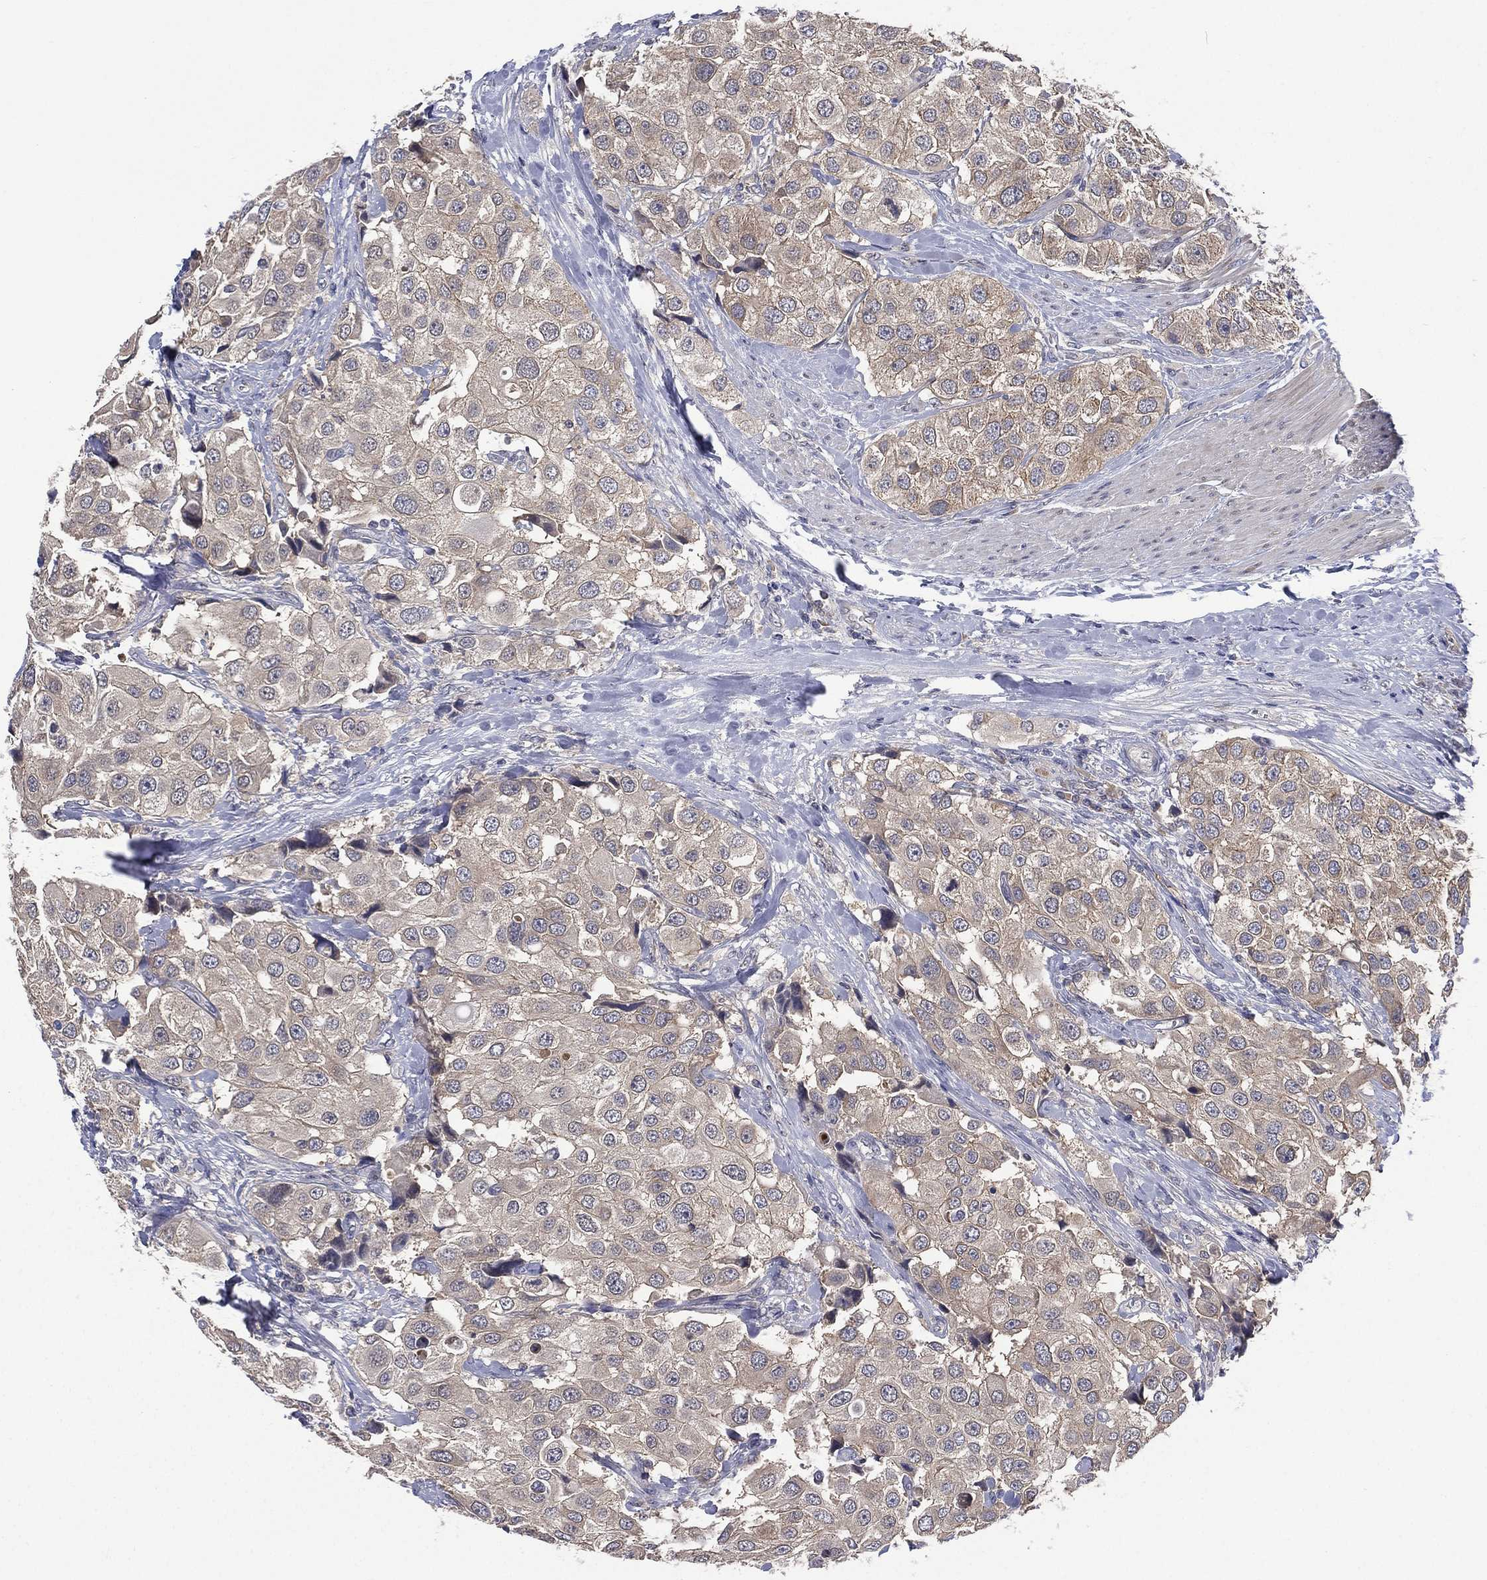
{"staining": {"intensity": "weak", "quantity": "<25%", "location": "cytoplasmic/membranous"}, "tissue": "urothelial cancer", "cell_type": "Tumor cells", "image_type": "cancer", "snomed": [{"axis": "morphology", "description": "Urothelial carcinoma, High grade"}, {"axis": "topography", "description": "Urinary bladder"}], "caption": "DAB (3,3'-diaminobenzidine) immunohistochemical staining of urothelial cancer displays no significant positivity in tumor cells. (DAB (3,3'-diaminobenzidine) immunohistochemistry visualized using brightfield microscopy, high magnification).", "gene": "MPP7", "patient": {"sex": "female", "age": 64}}